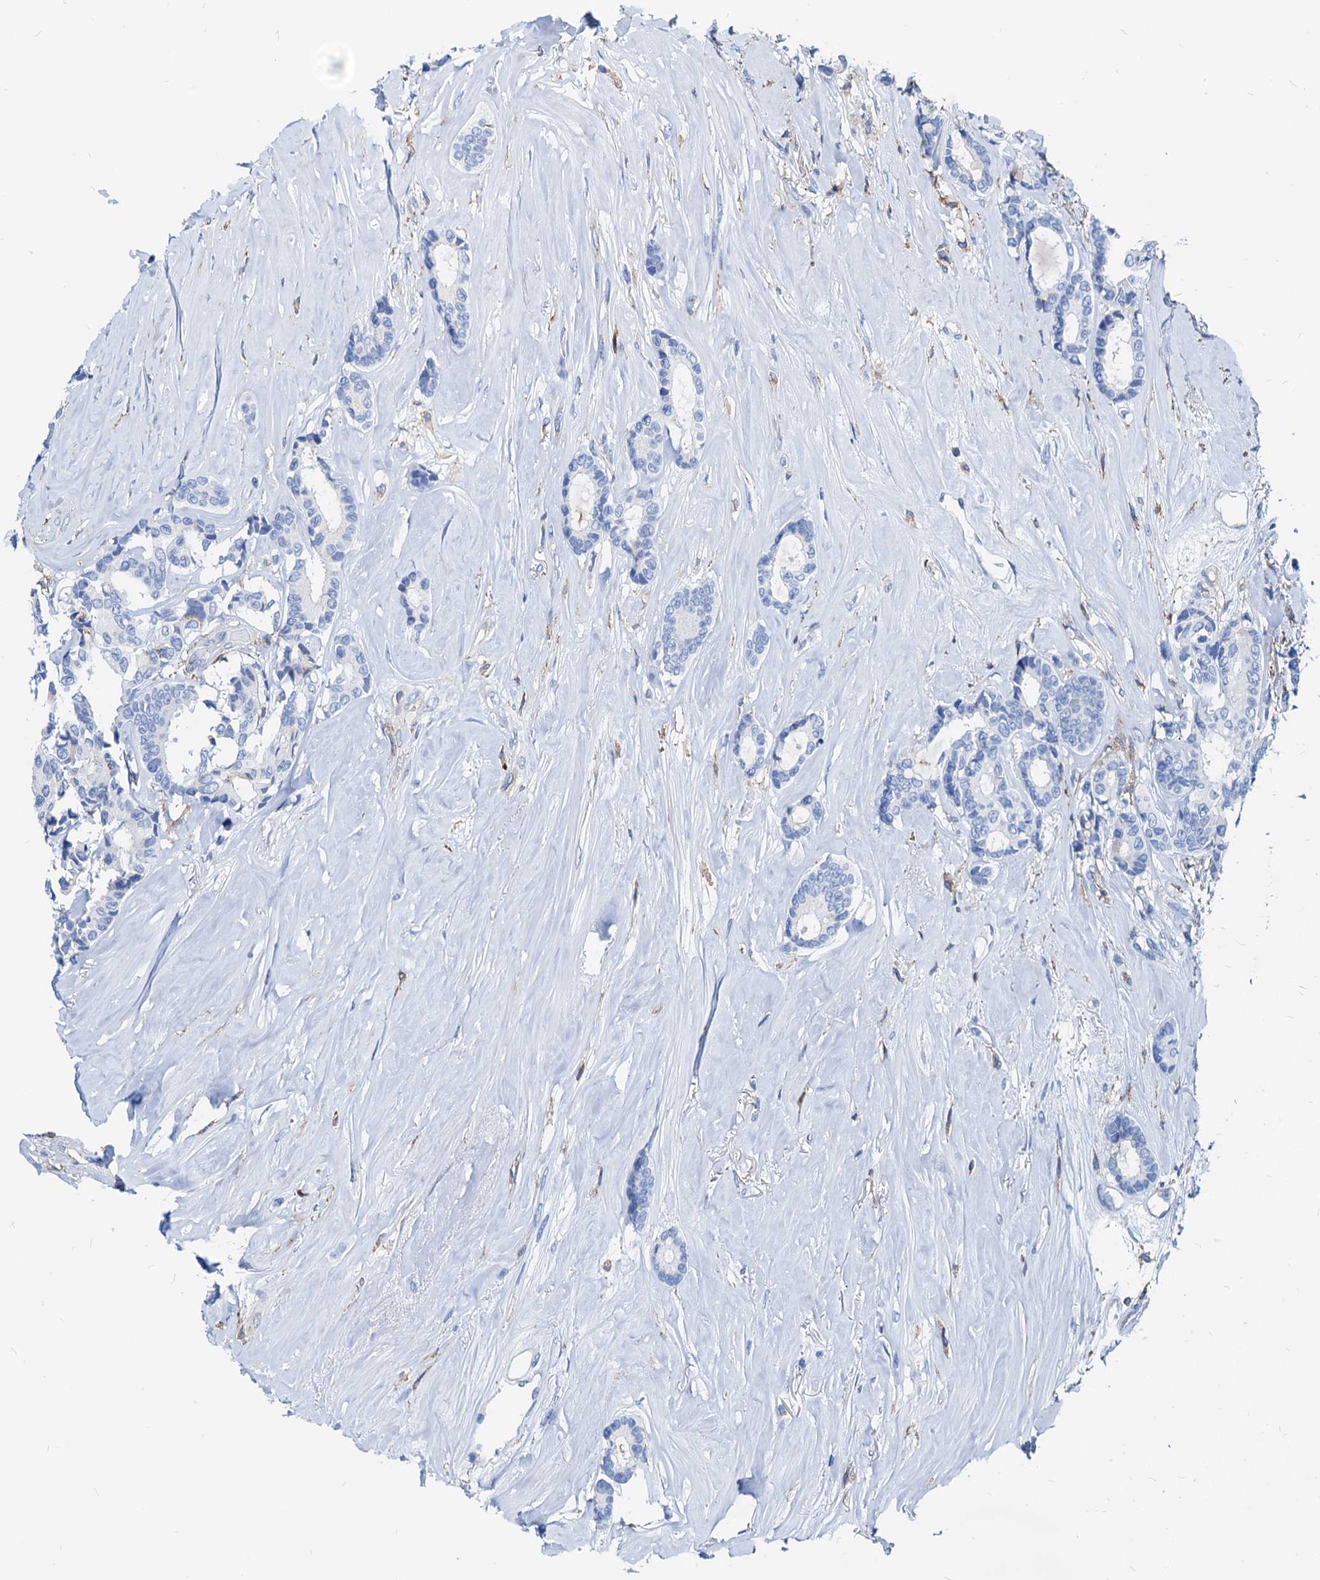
{"staining": {"intensity": "negative", "quantity": "none", "location": "none"}, "tissue": "breast cancer", "cell_type": "Tumor cells", "image_type": "cancer", "snomed": [{"axis": "morphology", "description": "Duct carcinoma"}, {"axis": "topography", "description": "Breast"}], "caption": "Tumor cells show no significant staining in breast intraductal carcinoma.", "gene": "LCP2", "patient": {"sex": "female", "age": 87}}